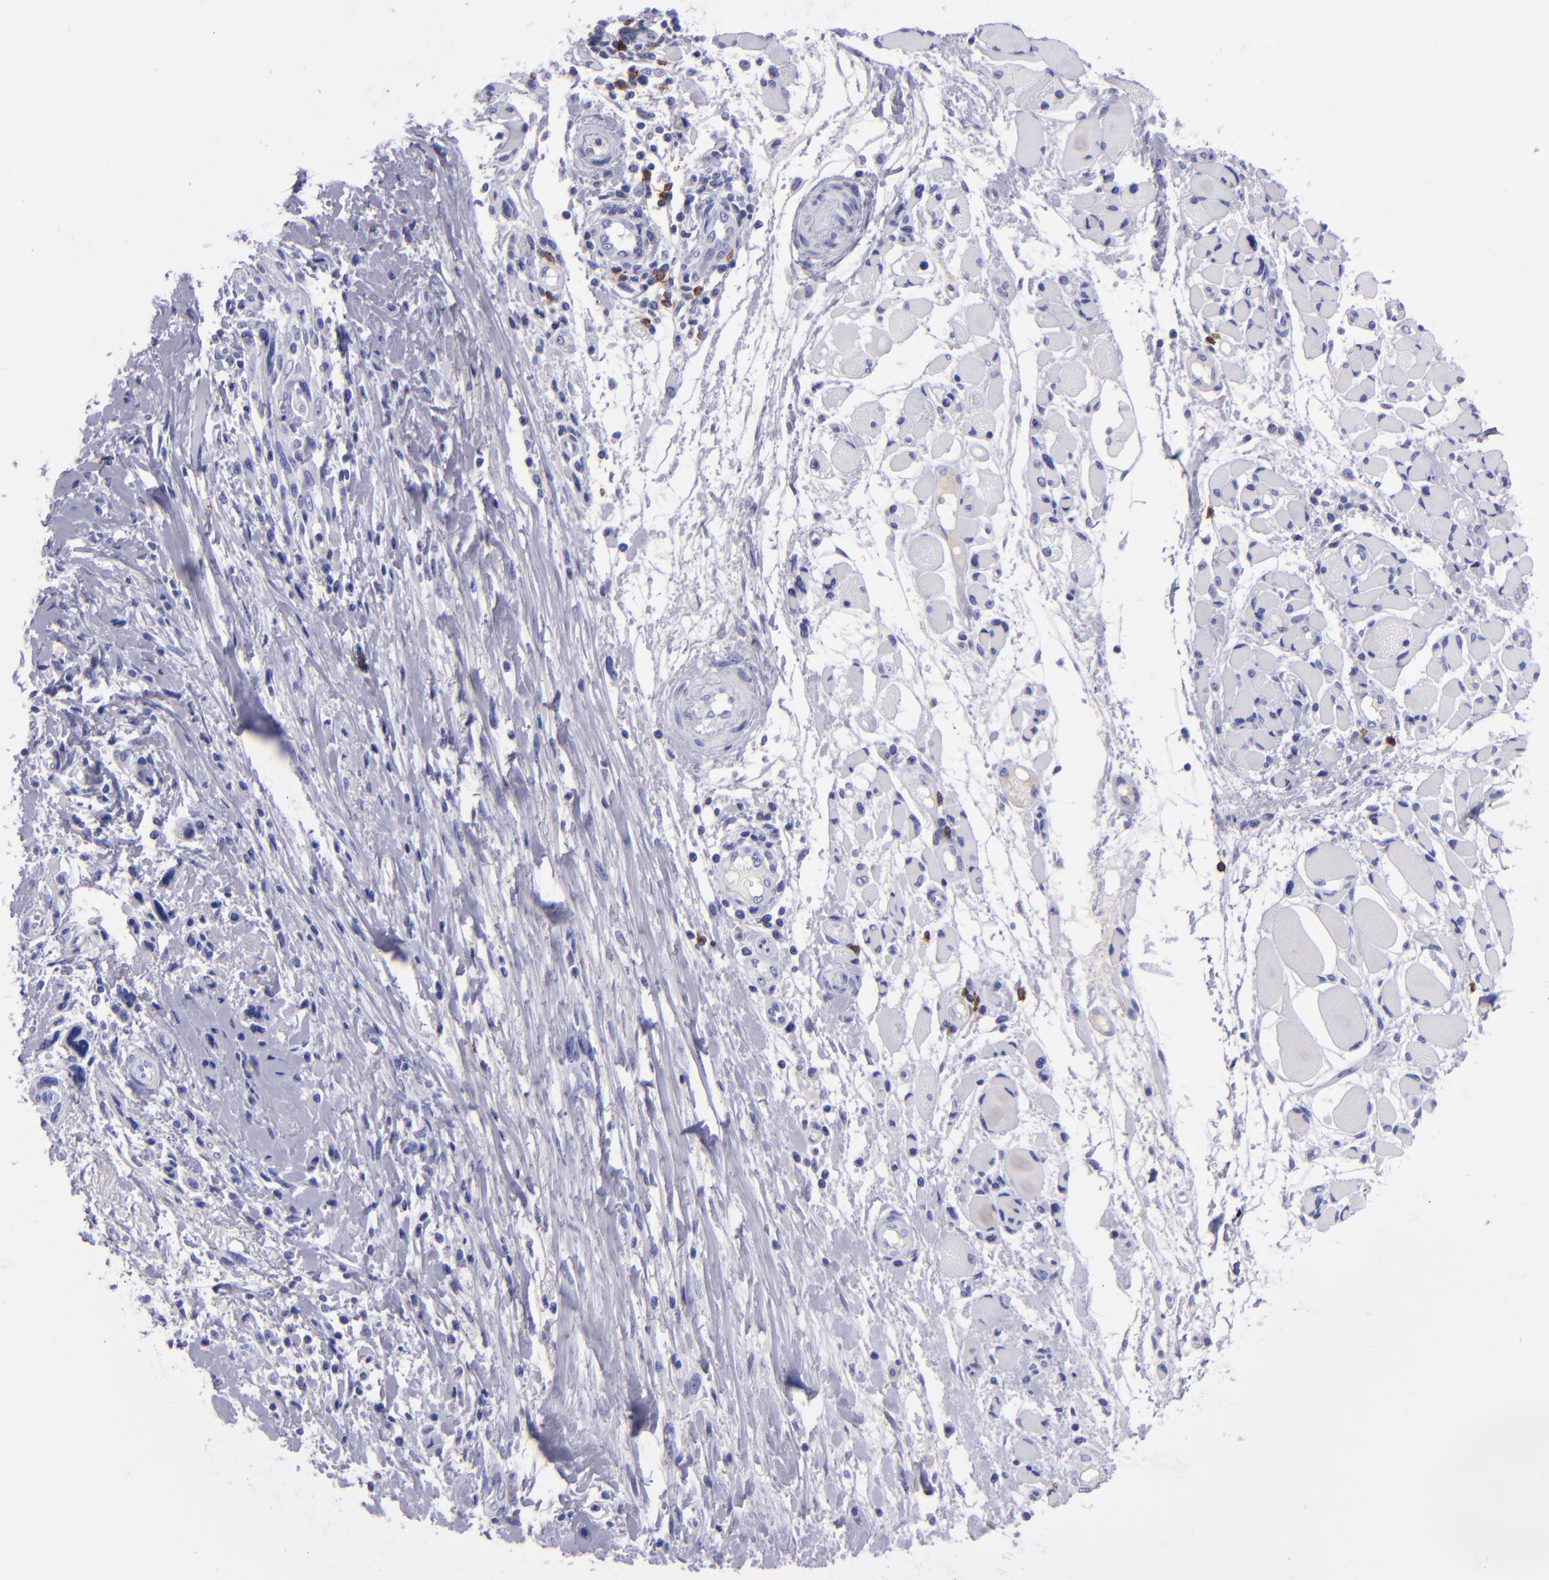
{"staining": {"intensity": "negative", "quantity": "none", "location": "none"}, "tissue": "melanoma", "cell_type": "Tumor cells", "image_type": "cancer", "snomed": [{"axis": "morphology", "description": "Malignant melanoma, NOS"}, {"axis": "topography", "description": "Skin"}], "caption": "High power microscopy histopathology image of an immunohistochemistry histopathology image of melanoma, revealing no significant staining in tumor cells.", "gene": "CD37", "patient": {"sex": "male", "age": 91}}